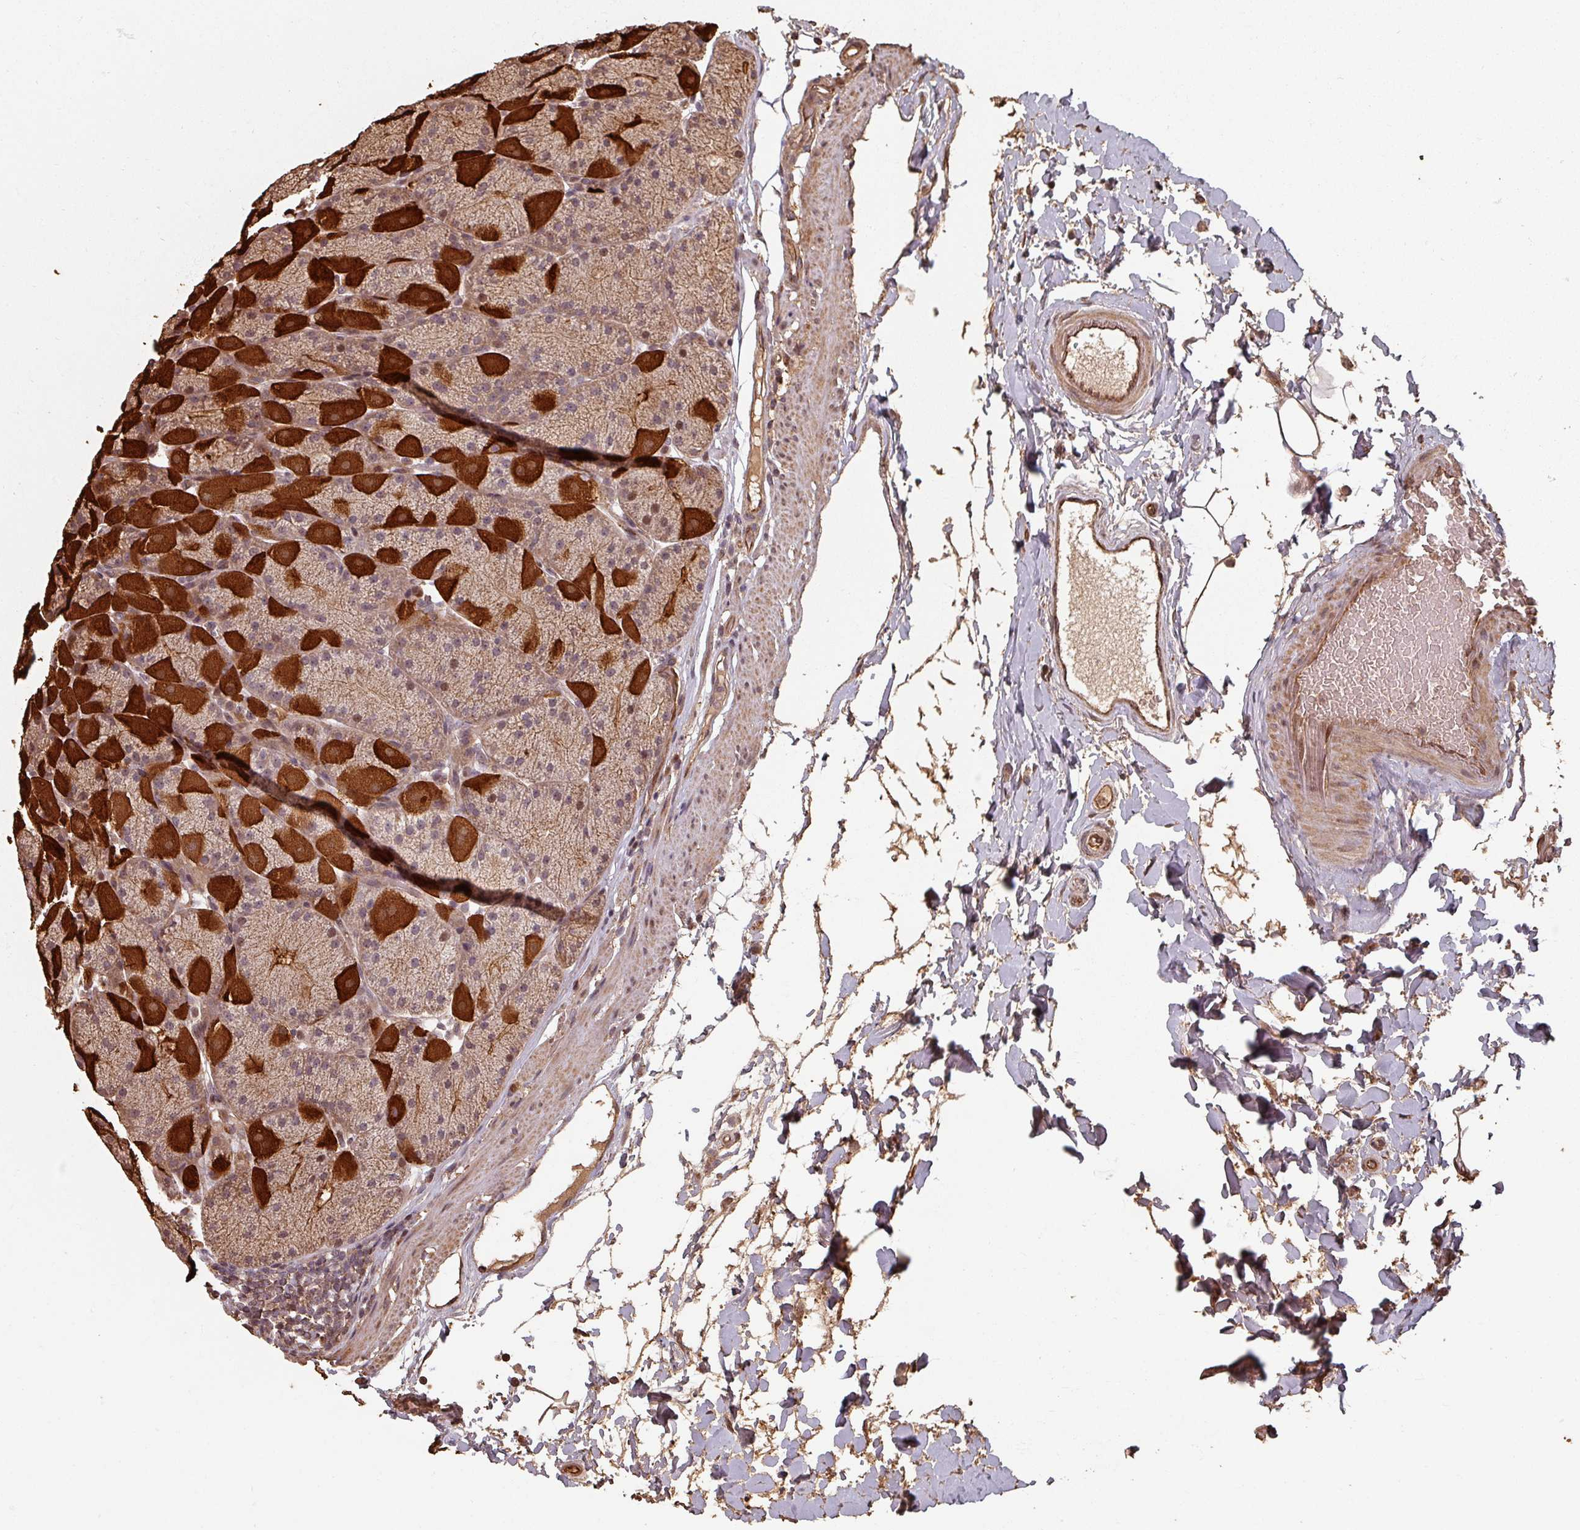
{"staining": {"intensity": "strong", "quantity": "25%-75%", "location": "cytoplasmic/membranous,nuclear"}, "tissue": "stomach", "cell_type": "Glandular cells", "image_type": "normal", "snomed": [{"axis": "morphology", "description": "Normal tissue, NOS"}, {"axis": "topography", "description": "Stomach, upper"}, {"axis": "topography", "description": "Stomach, lower"}], "caption": "Glandular cells display strong cytoplasmic/membranous,nuclear positivity in about 25%-75% of cells in normal stomach.", "gene": "EID1", "patient": {"sex": "male", "age": 67}}